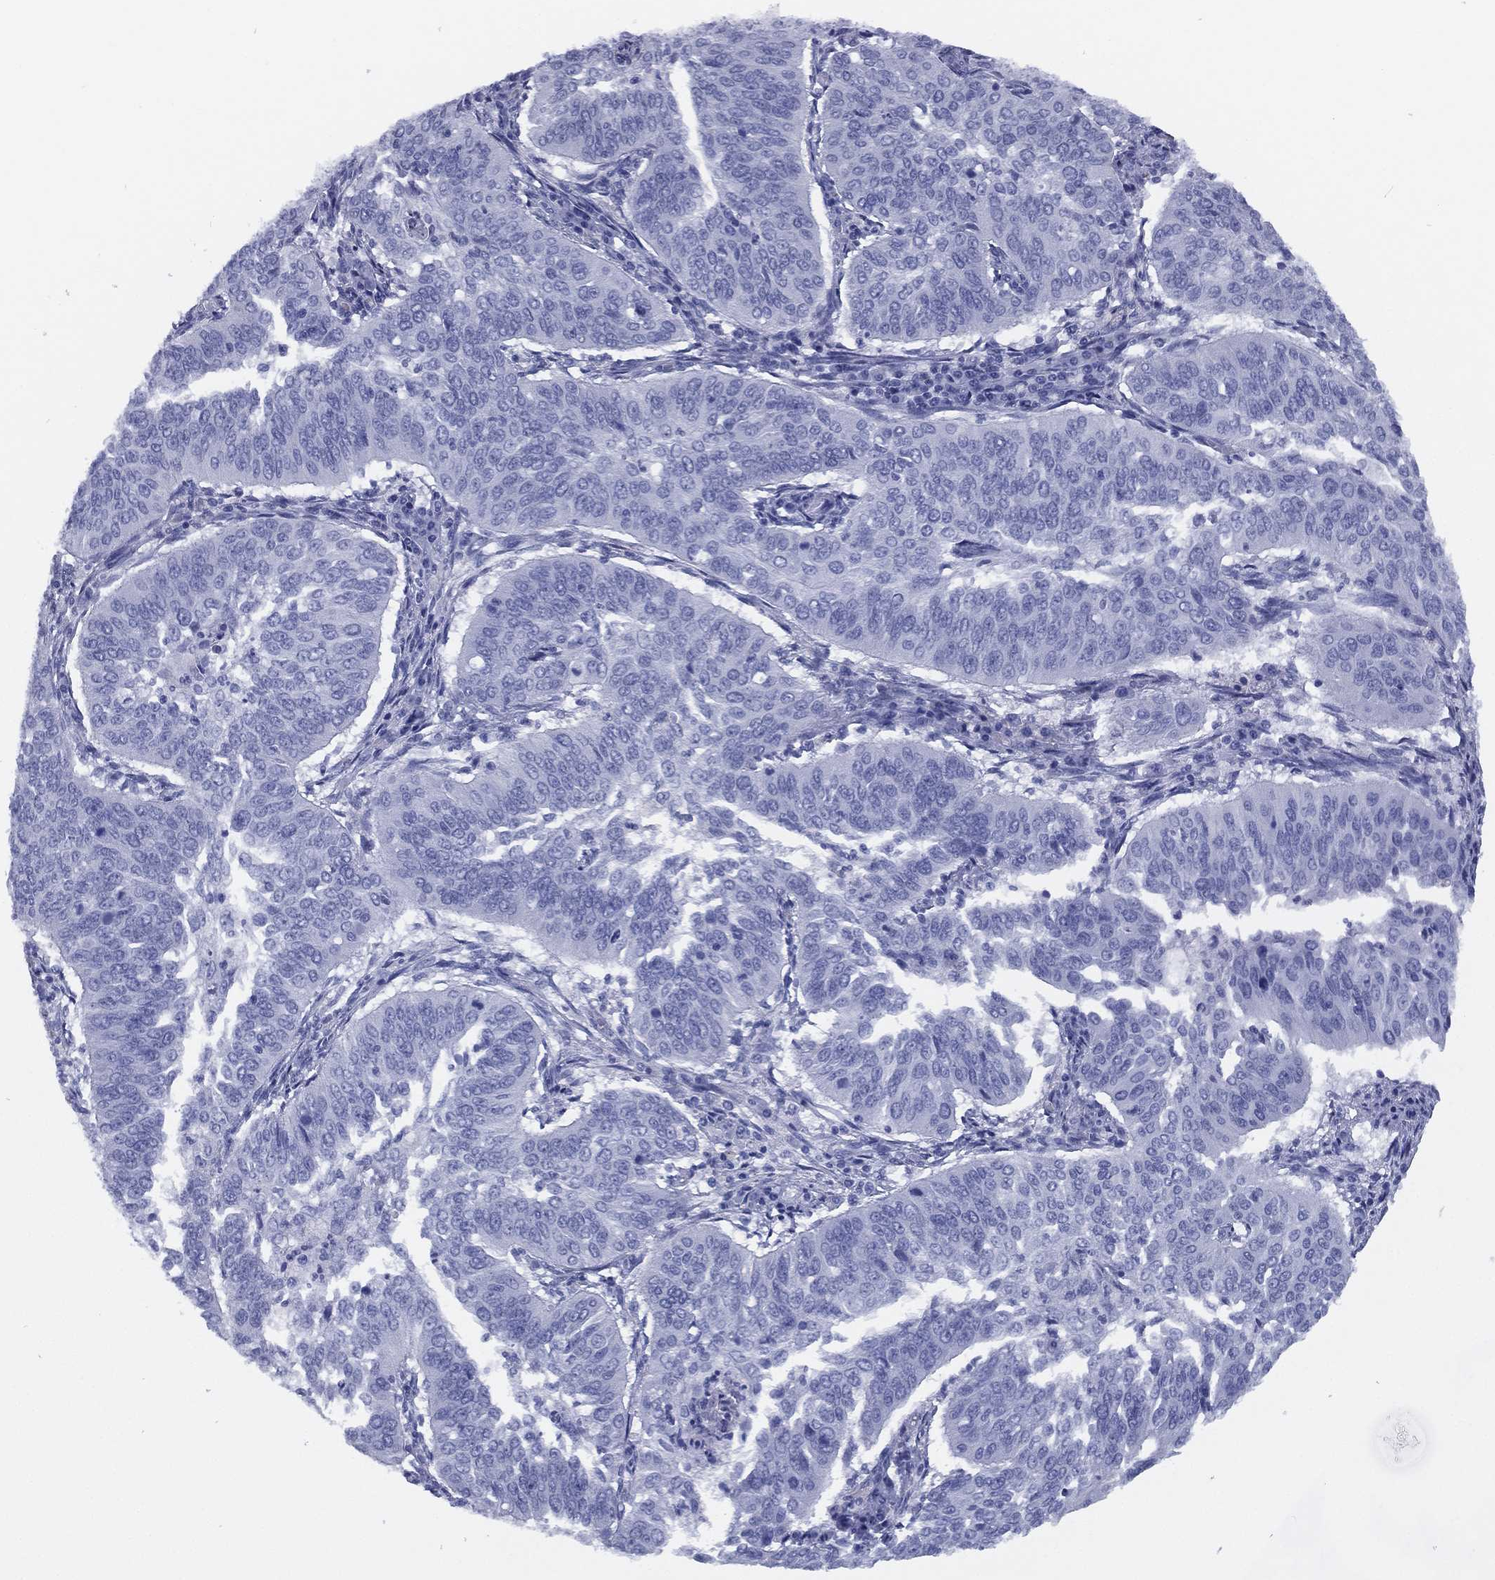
{"staining": {"intensity": "negative", "quantity": "none", "location": "none"}, "tissue": "cervical cancer", "cell_type": "Tumor cells", "image_type": "cancer", "snomed": [{"axis": "morphology", "description": "Normal tissue, NOS"}, {"axis": "morphology", "description": "Squamous cell carcinoma, NOS"}, {"axis": "topography", "description": "Cervix"}], "caption": "Tumor cells show no significant protein positivity in cervical cancer.", "gene": "TMEM252", "patient": {"sex": "female", "age": 39}}